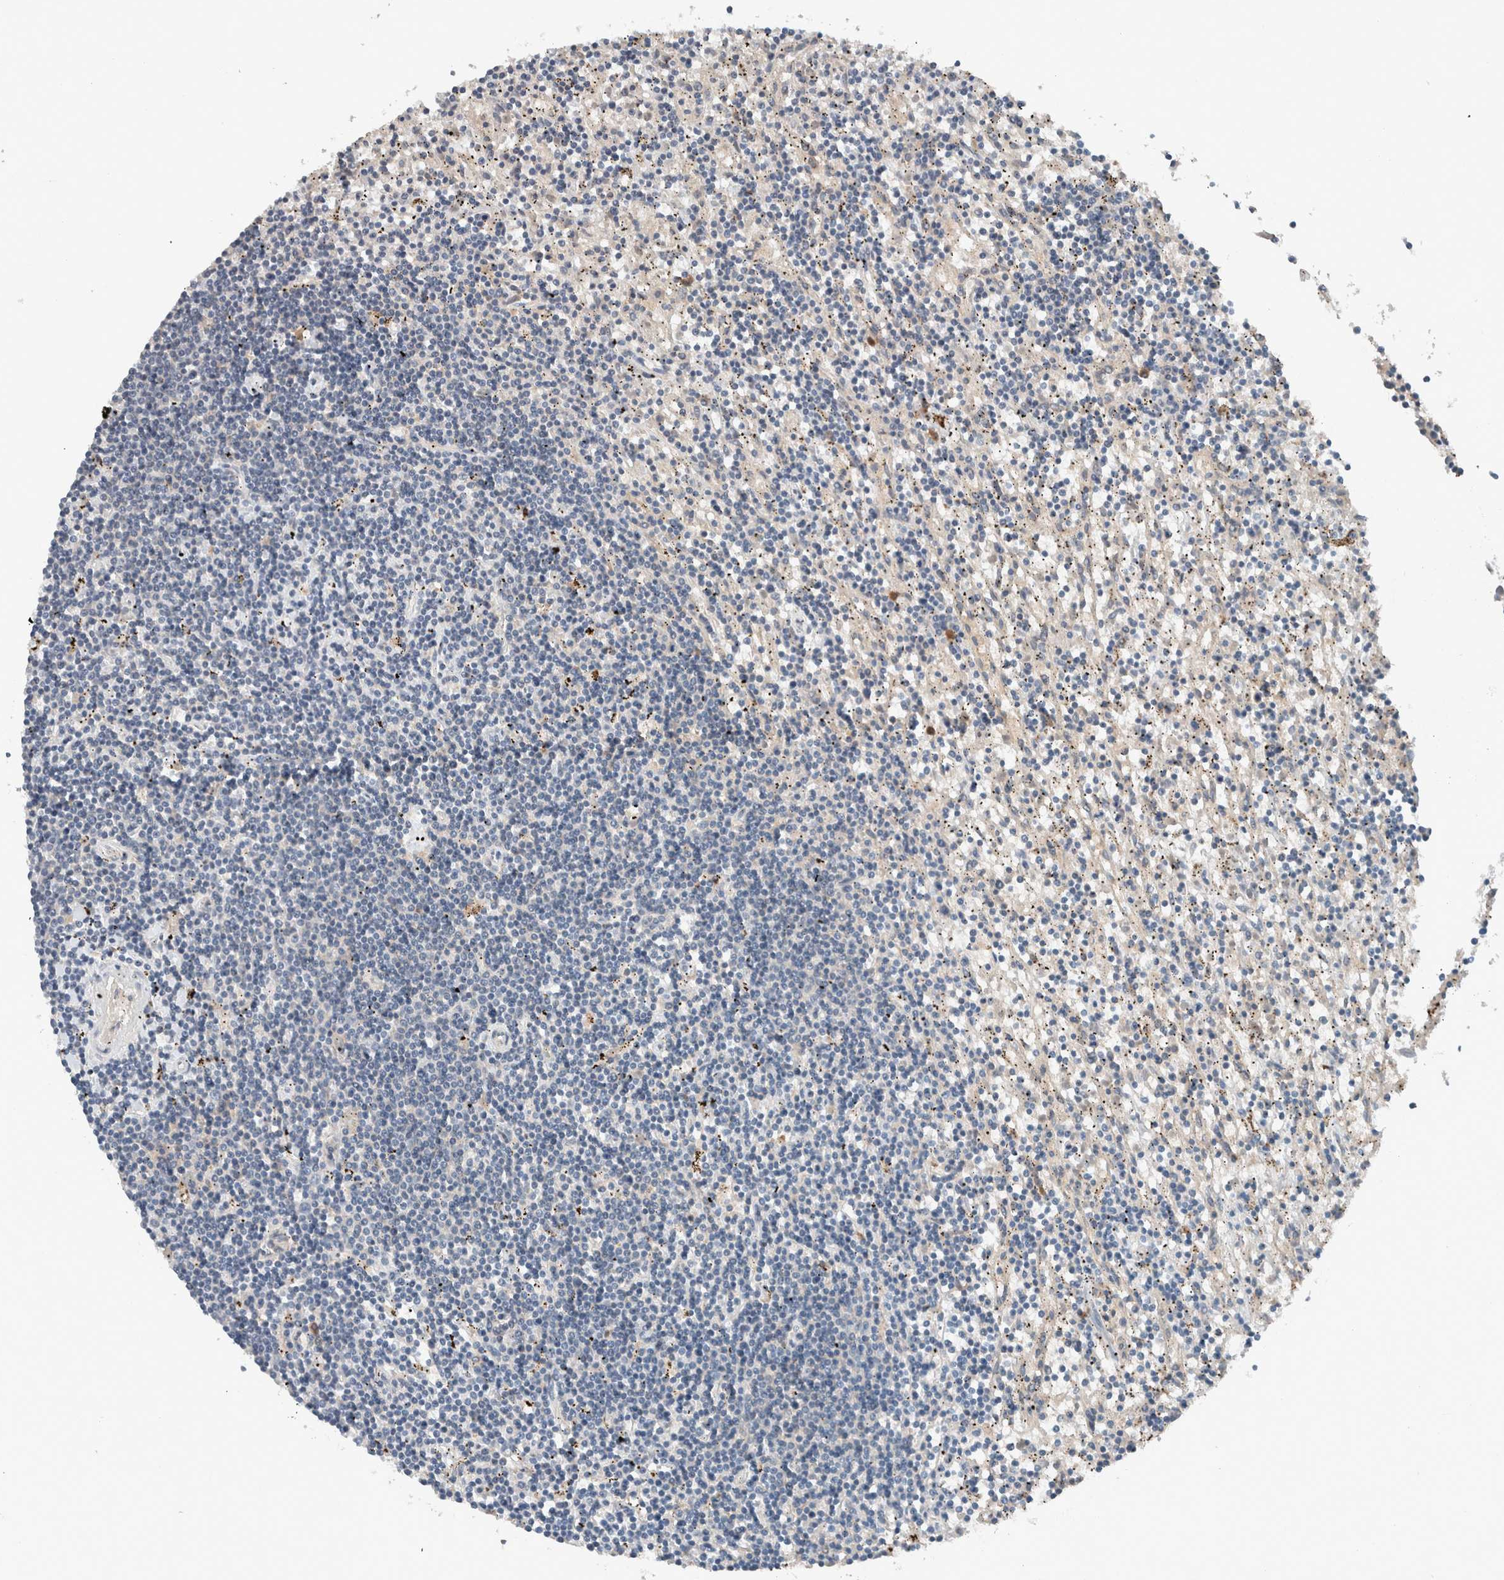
{"staining": {"intensity": "negative", "quantity": "none", "location": "none"}, "tissue": "lymphoma", "cell_type": "Tumor cells", "image_type": "cancer", "snomed": [{"axis": "morphology", "description": "Malignant lymphoma, non-Hodgkin's type, Low grade"}, {"axis": "topography", "description": "Spleen"}], "caption": "Immunohistochemistry (IHC) micrograph of lymphoma stained for a protein (brown), which shows no positivity in tumor cells.", "gene": "UGCG", "patient": {"sex": "male", "age": 76}}